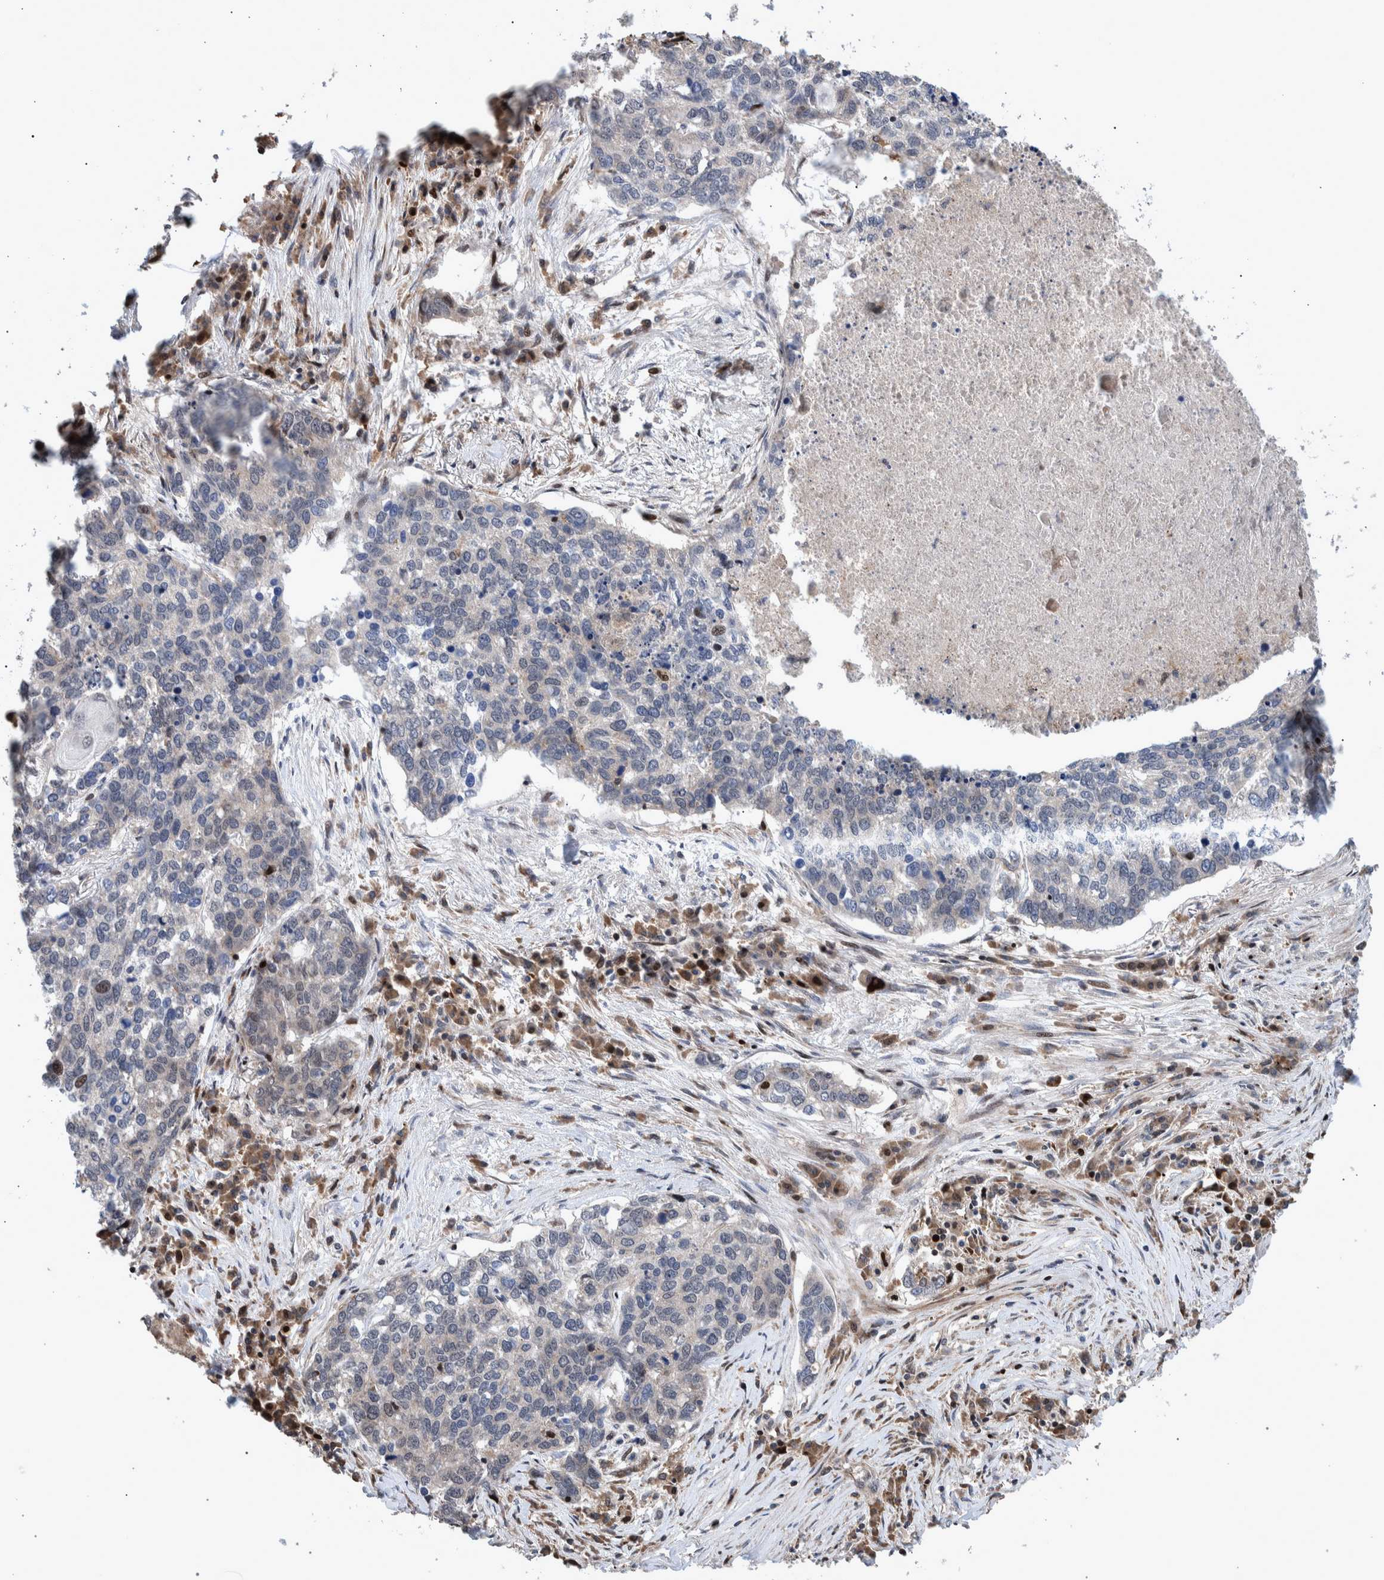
{"staining": {"intensity": "negative", "quantity": "none", "location": "none"}, "tissue": "lung cancer", "cell_type": "Tumor cells", "image_type": "cancer", "snomed": [{"axis": "morphology", "description": "Squamous cell carcinoma, NOS"}, {"axis": "topography", "description": "Lung"}], "caption": "Squamous cell carcinoma (lung) stained for a protein using immunohistochemistry exhibits no expression tumor cells.", "gene": "SHISA6", "patient": {"sex": "female", "age": 63}}